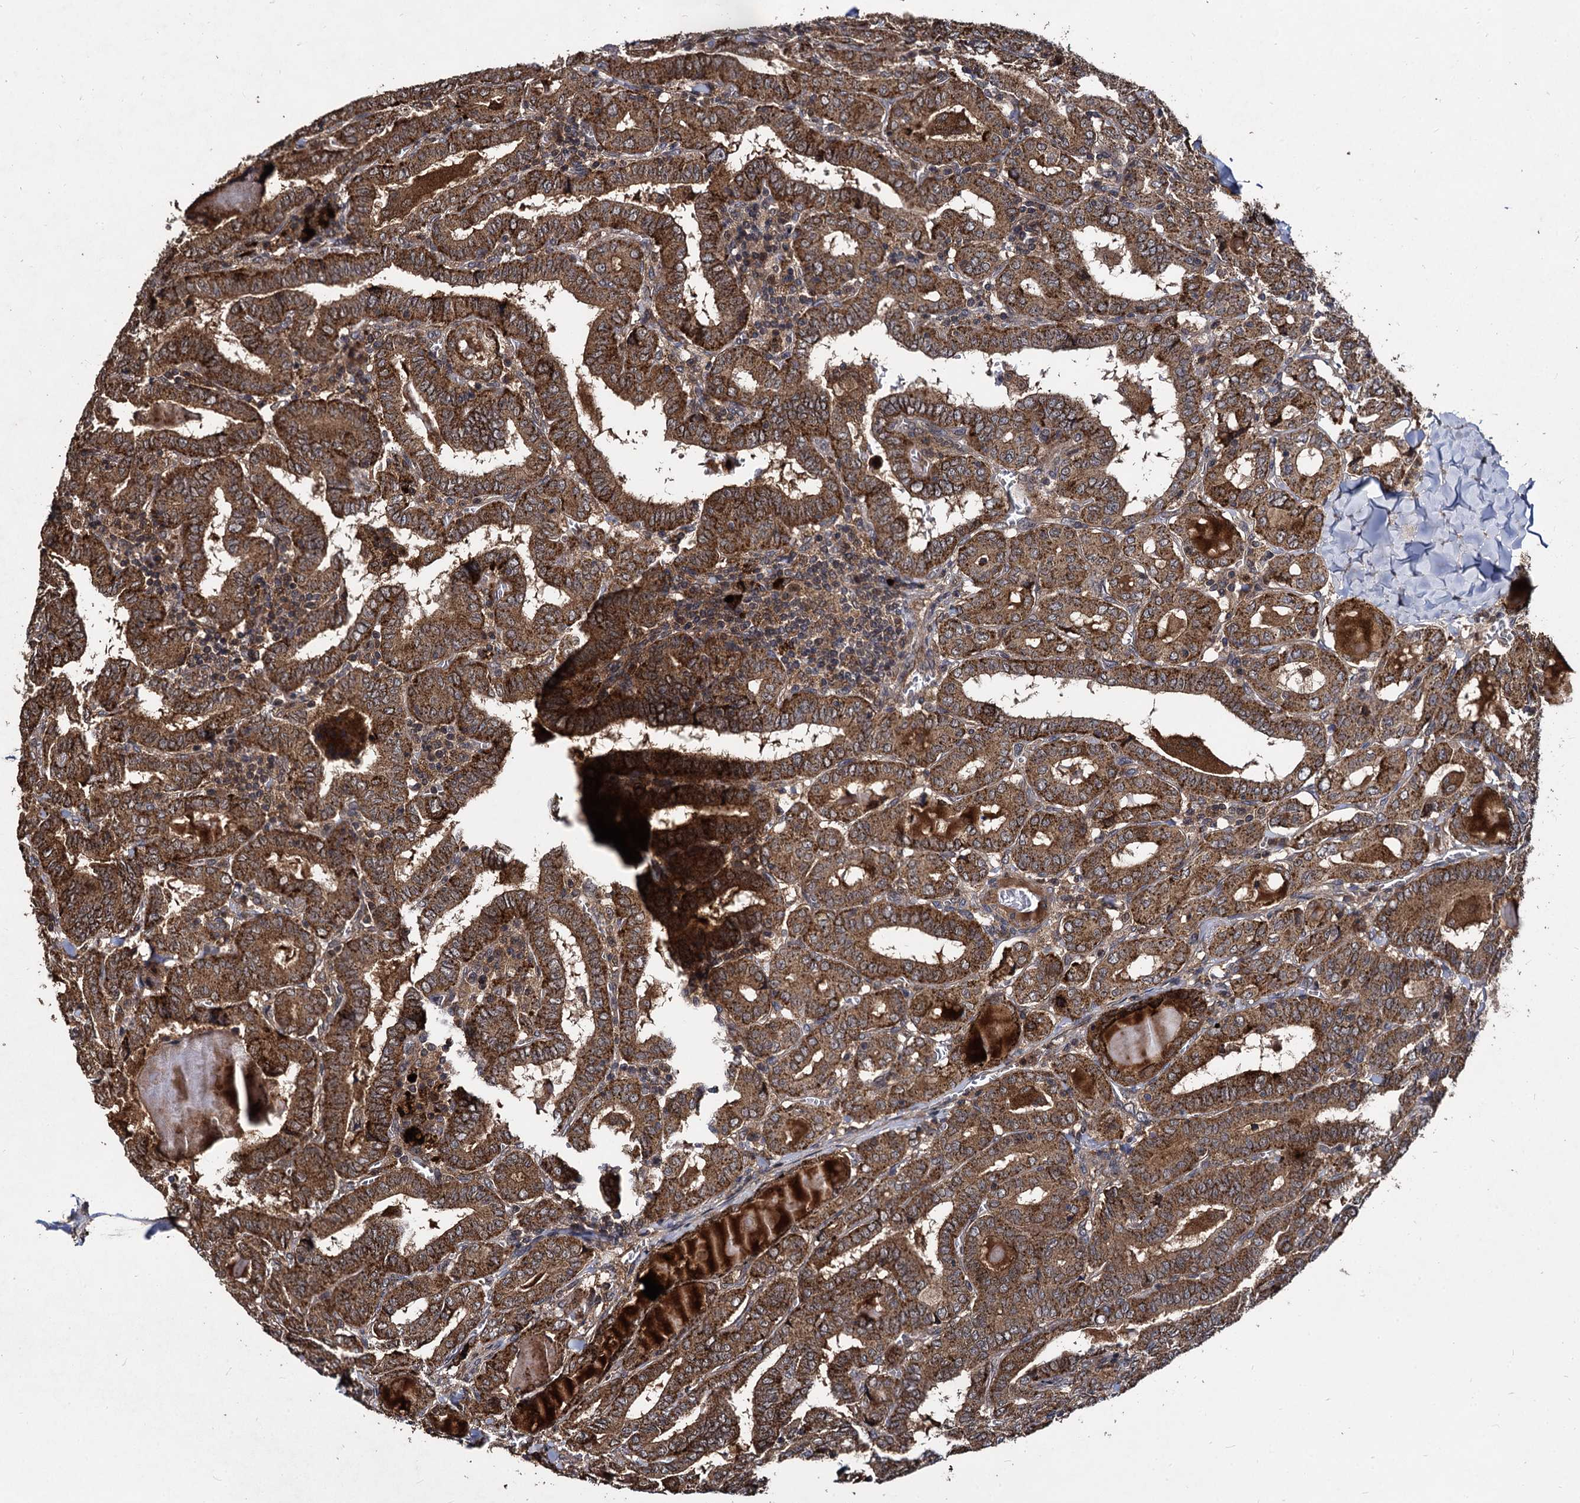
{"staining": {"intensity": "strong", "quantity": ">75%", "location": "cytoplasmic/membranous"}, "tissue": "thyroid cancer", "cell_type": "Tumor cells", "image_type": "cancer", "snomed": [{"axis": "morphology", "description": "Papillary adenocarcinoma, NOS"}, {"axis": "topography", "description": "Thyroid gland"}], "caption": "Immunohistochemistry image of thyroid papillary adenocarcinoma stained for a protein (brown), which shows high levels of strong cytoplasmic/membranous expression in about >75% of tumor cells.", "gene": "BCL2L2", "patient": {"sex": "female", "age": 72}}